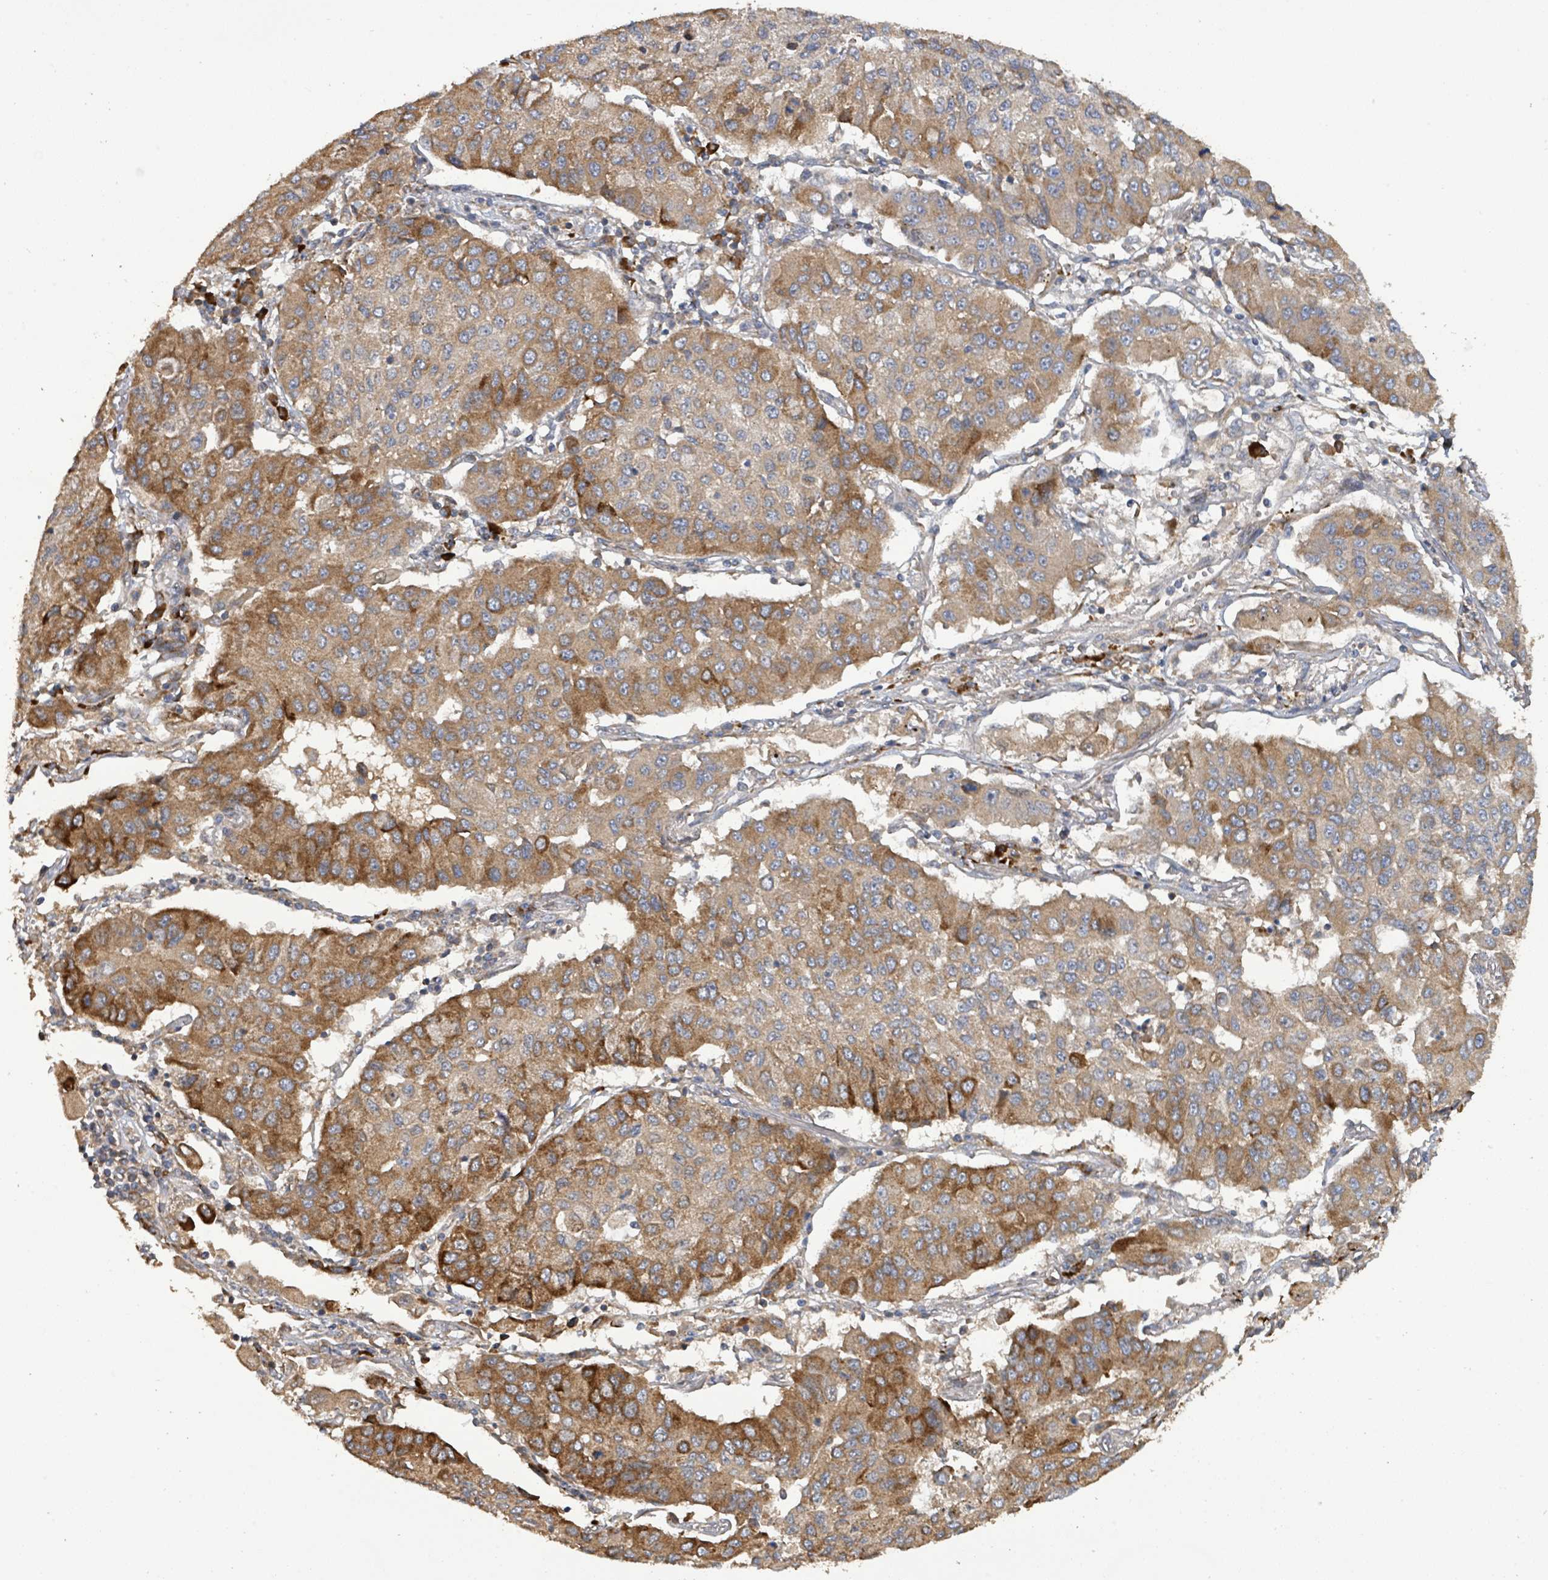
{"staining": {"intensity": "moderate", "quantity": ">75%", "location": "cytoplasmic/membranous"}, "tissue": "lung cancer", "cell_type": "Tumor cells", "image_type": "cancer", "snomed": [{"axis": "morphology", "description": "Squamous cell carcinoma, NOS"}, {"axis": "topography", "description": "Lung"}], "caption": "DAB immunohistochemical staining of lung cancer (squamous cell carcinoma) exhibits moderate cytoplasmic/membranous protein positivity in about >75% of tumor cells.", "gene": "STARD4", "patient": {"sex": "male", "age": 74}}